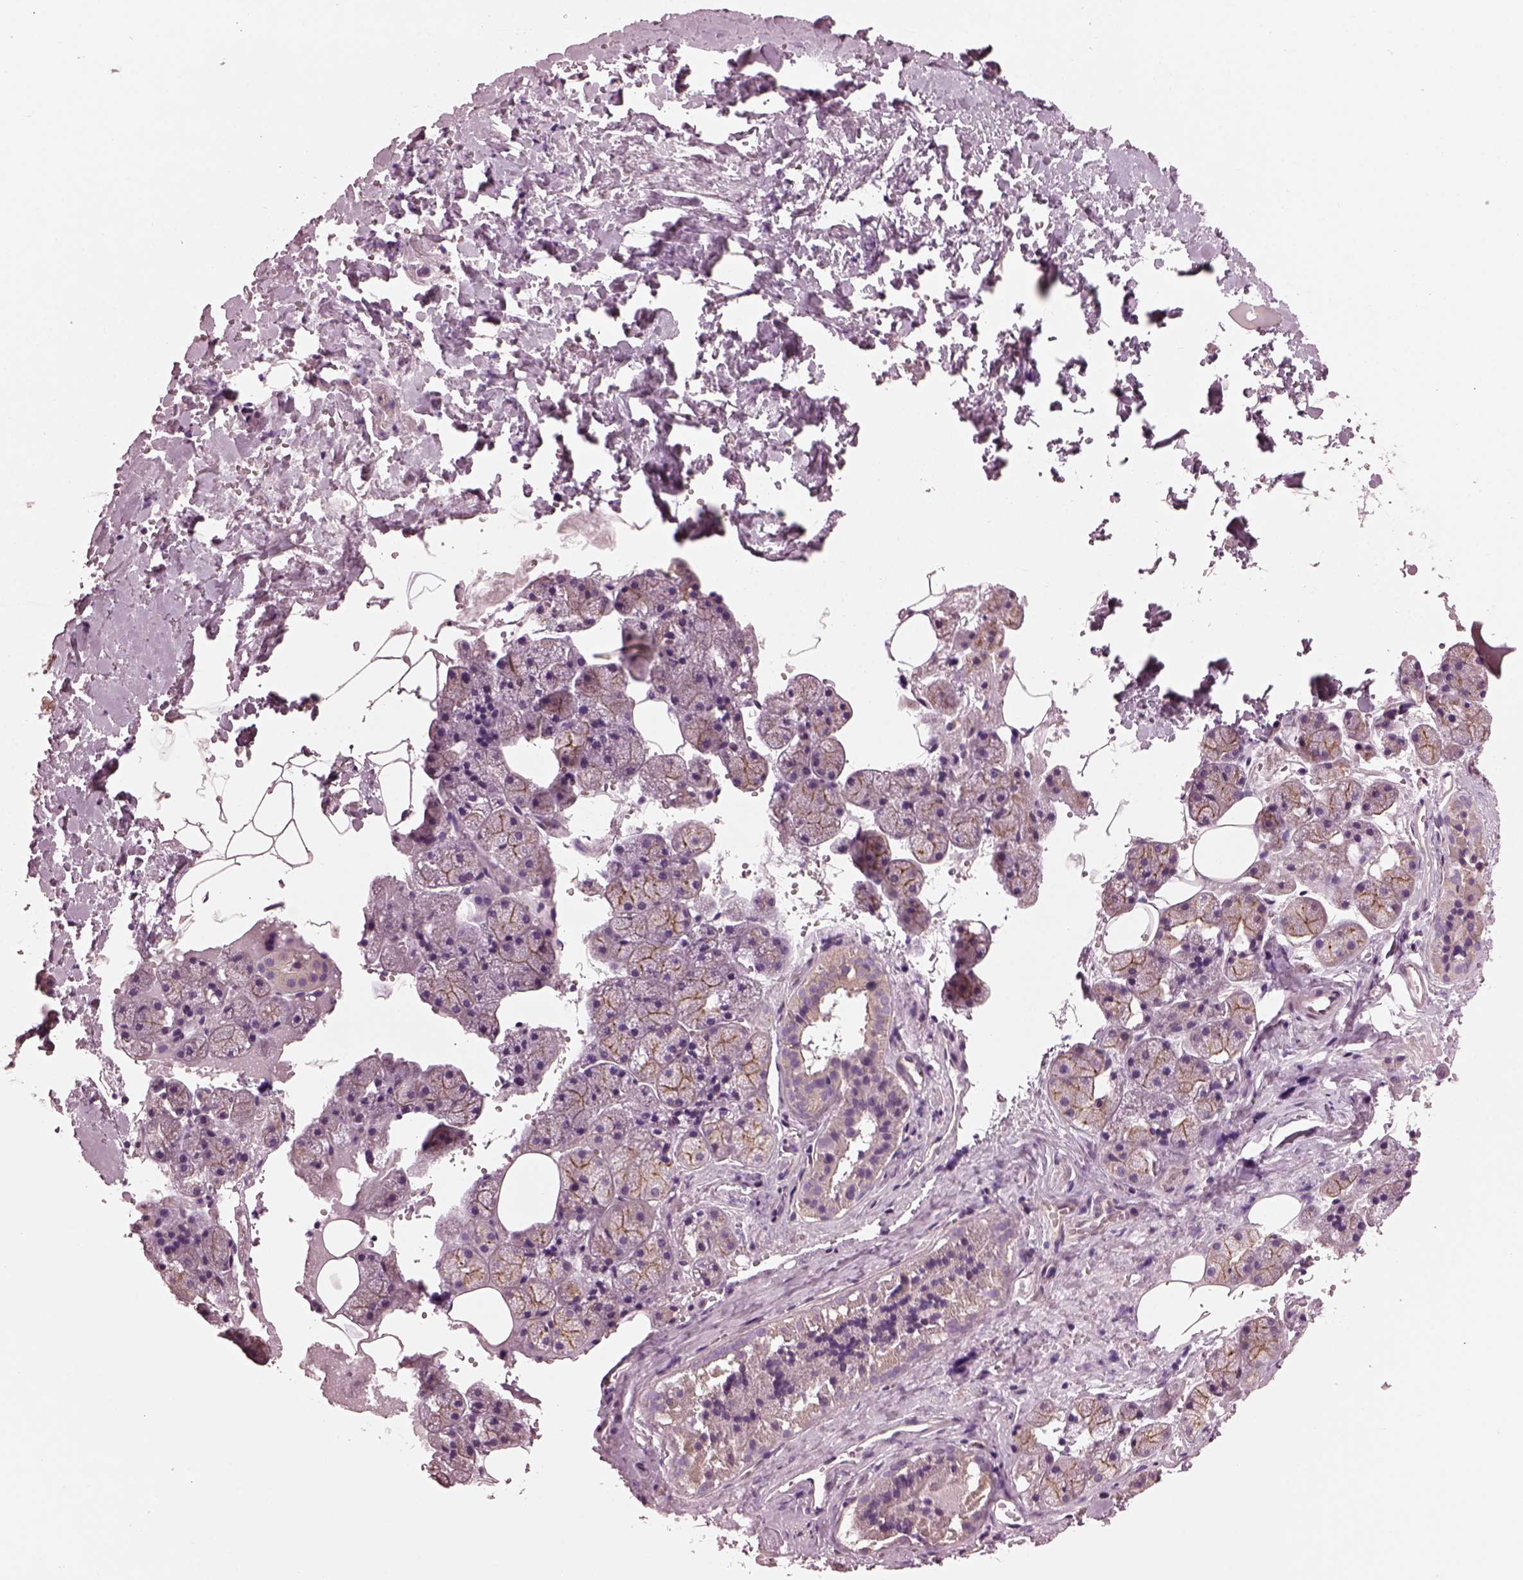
{"staining": {"intensity": "moderate", "quantity": ">75%", "location": "cytoplasmic/membranous"}, "tissue": "salivary gland", "cell_type": "Glandular cells", "image_type": "normal", "snomed": [{"axis": "morphology", "description": "Normal tissue, NOS"}, {"axis": "topography", "description": "Salivary gland"}], "caption": "The image displays staining of benign salivary gland, revealing moderate cytoplasmic/membranous protein expression (brown color) within glandular cells. (DAB = brown stain, brightfield microscopy at high magnification).", "gene": "ODAD1", "patient": {"sex": "male", "age": 38}}